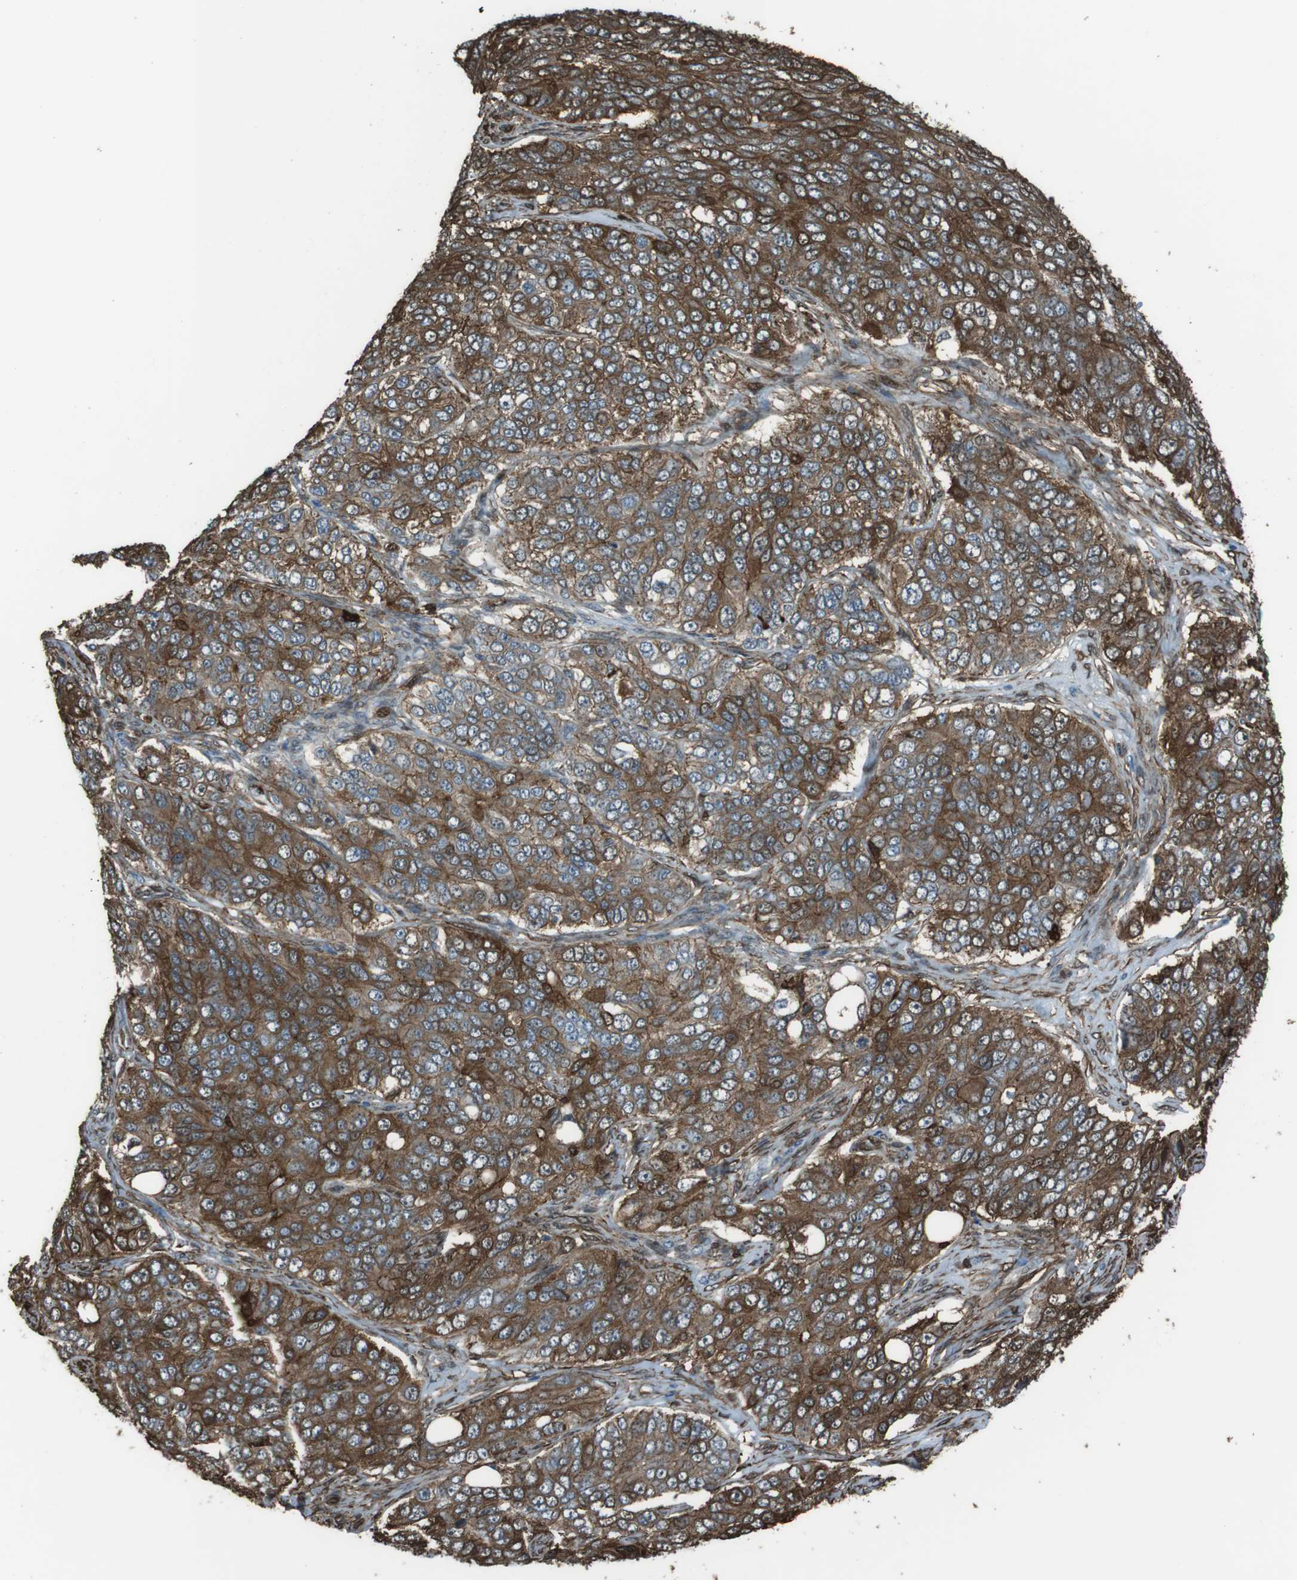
{"staining": {"intensity": "moderate", "quantity": ">75%", "location": "cytoplasmic/membranous"}, "tissue": "ovarian cancer", "cell_type": "Tumor cells", "image_type": "cancer", "snomed": [{"axis": "morphology", "description": "Carcinoma, endometroid"}, {"axis": "topography", "description": "Ovary"}], "caption": "Moderate cytoplasmic/membranous expression for a protein is present in about >75% of tumor cells of endometroid carcinoma (ovarian) using immunohistochemistry (IHC).", "gene": "SFT2D1", "patient": {"sex": "female", "age": 51}}